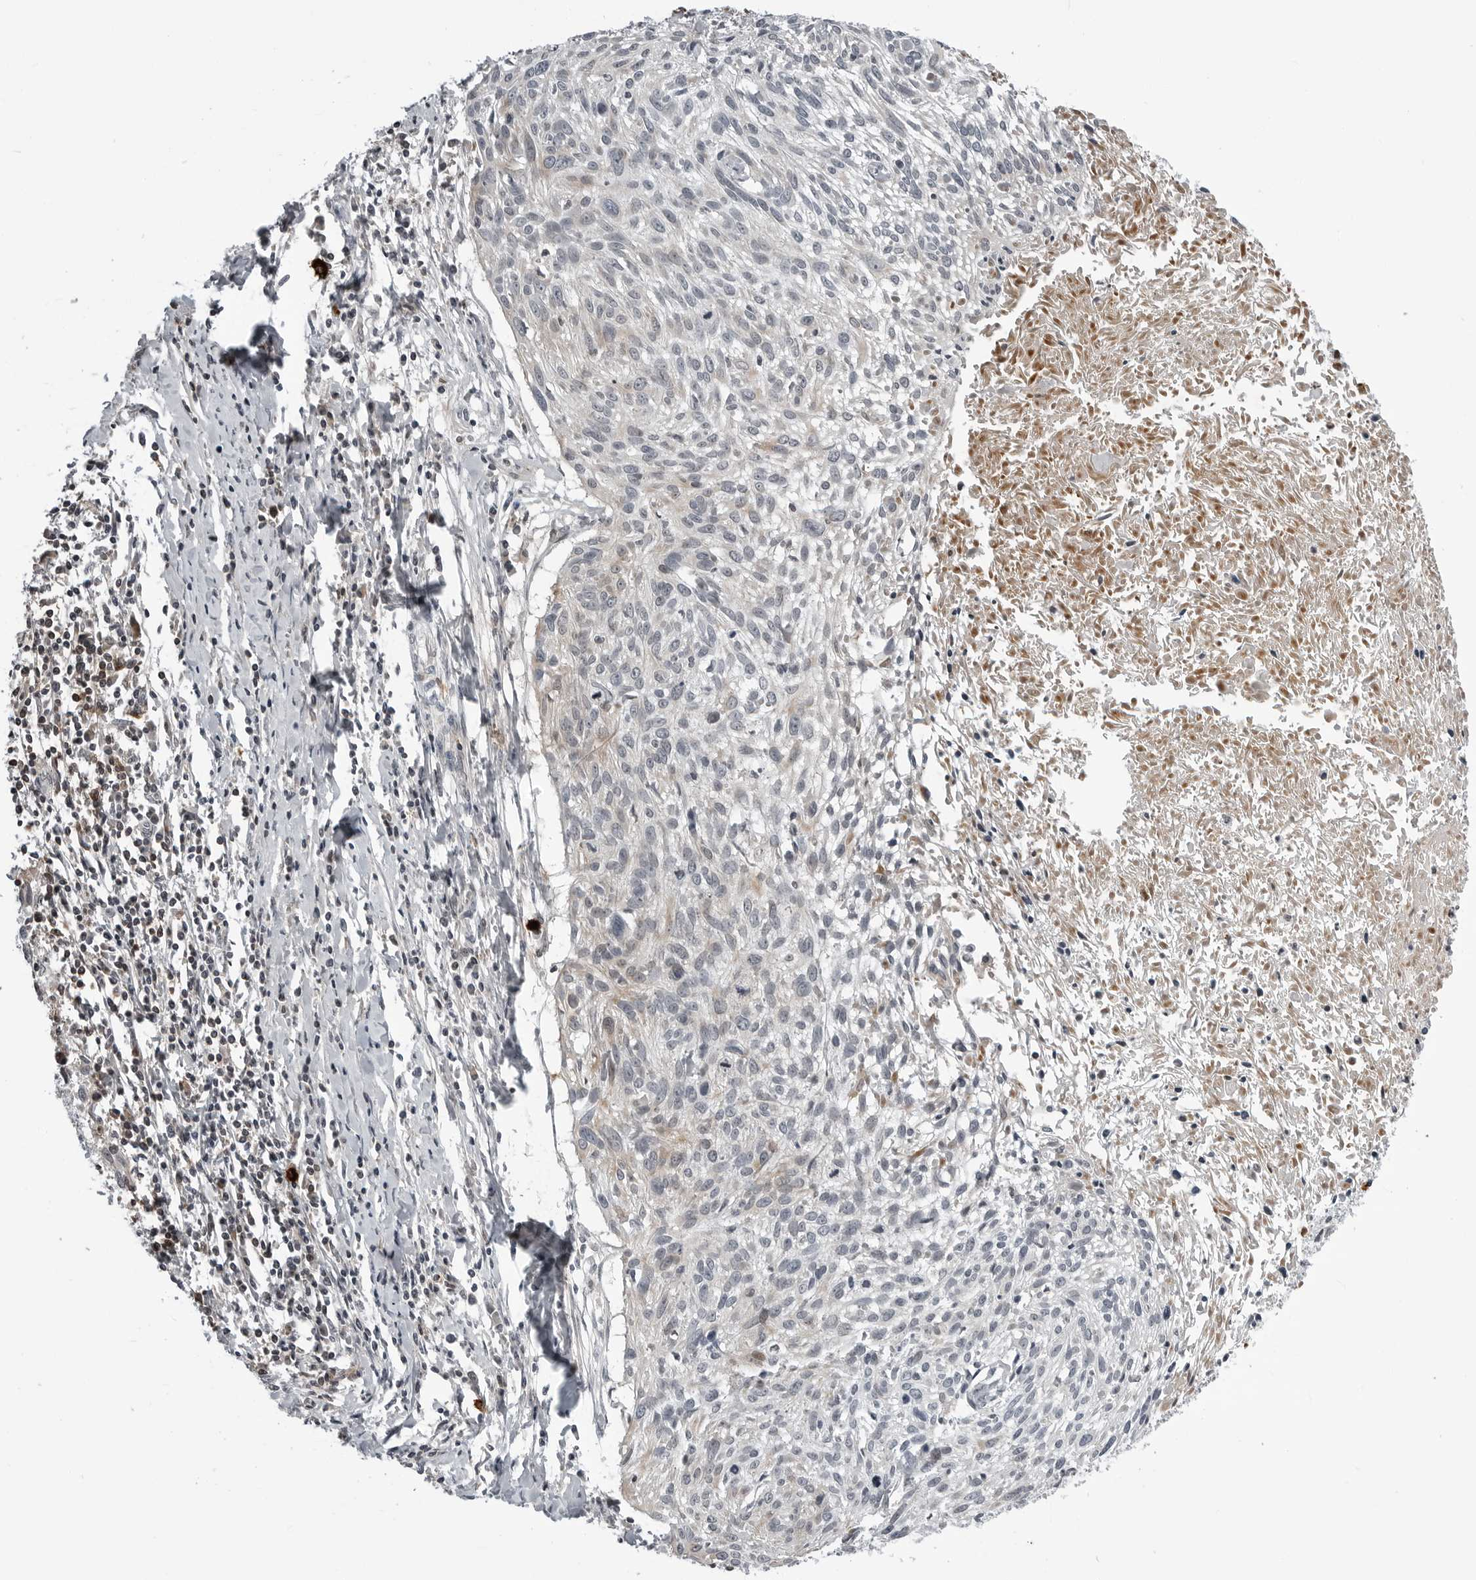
{"staining": {"intensity": "negative", "quantity": "none", "location": "none"}, "tissue": "cervical cancer", "cell_type": "Tumor cells", "image_type": "cancer", "snomed": [{"axis": "morphology", "description": "Squamous cell carcinoma, NOS"}, {"axis": "topography", "description": "Cervix"}], "caption": "IHC of cervical cancer shows no positivity in tumor cells.", "gene": "CXCR5", "patient": {"sex": "female", "age": 51}}